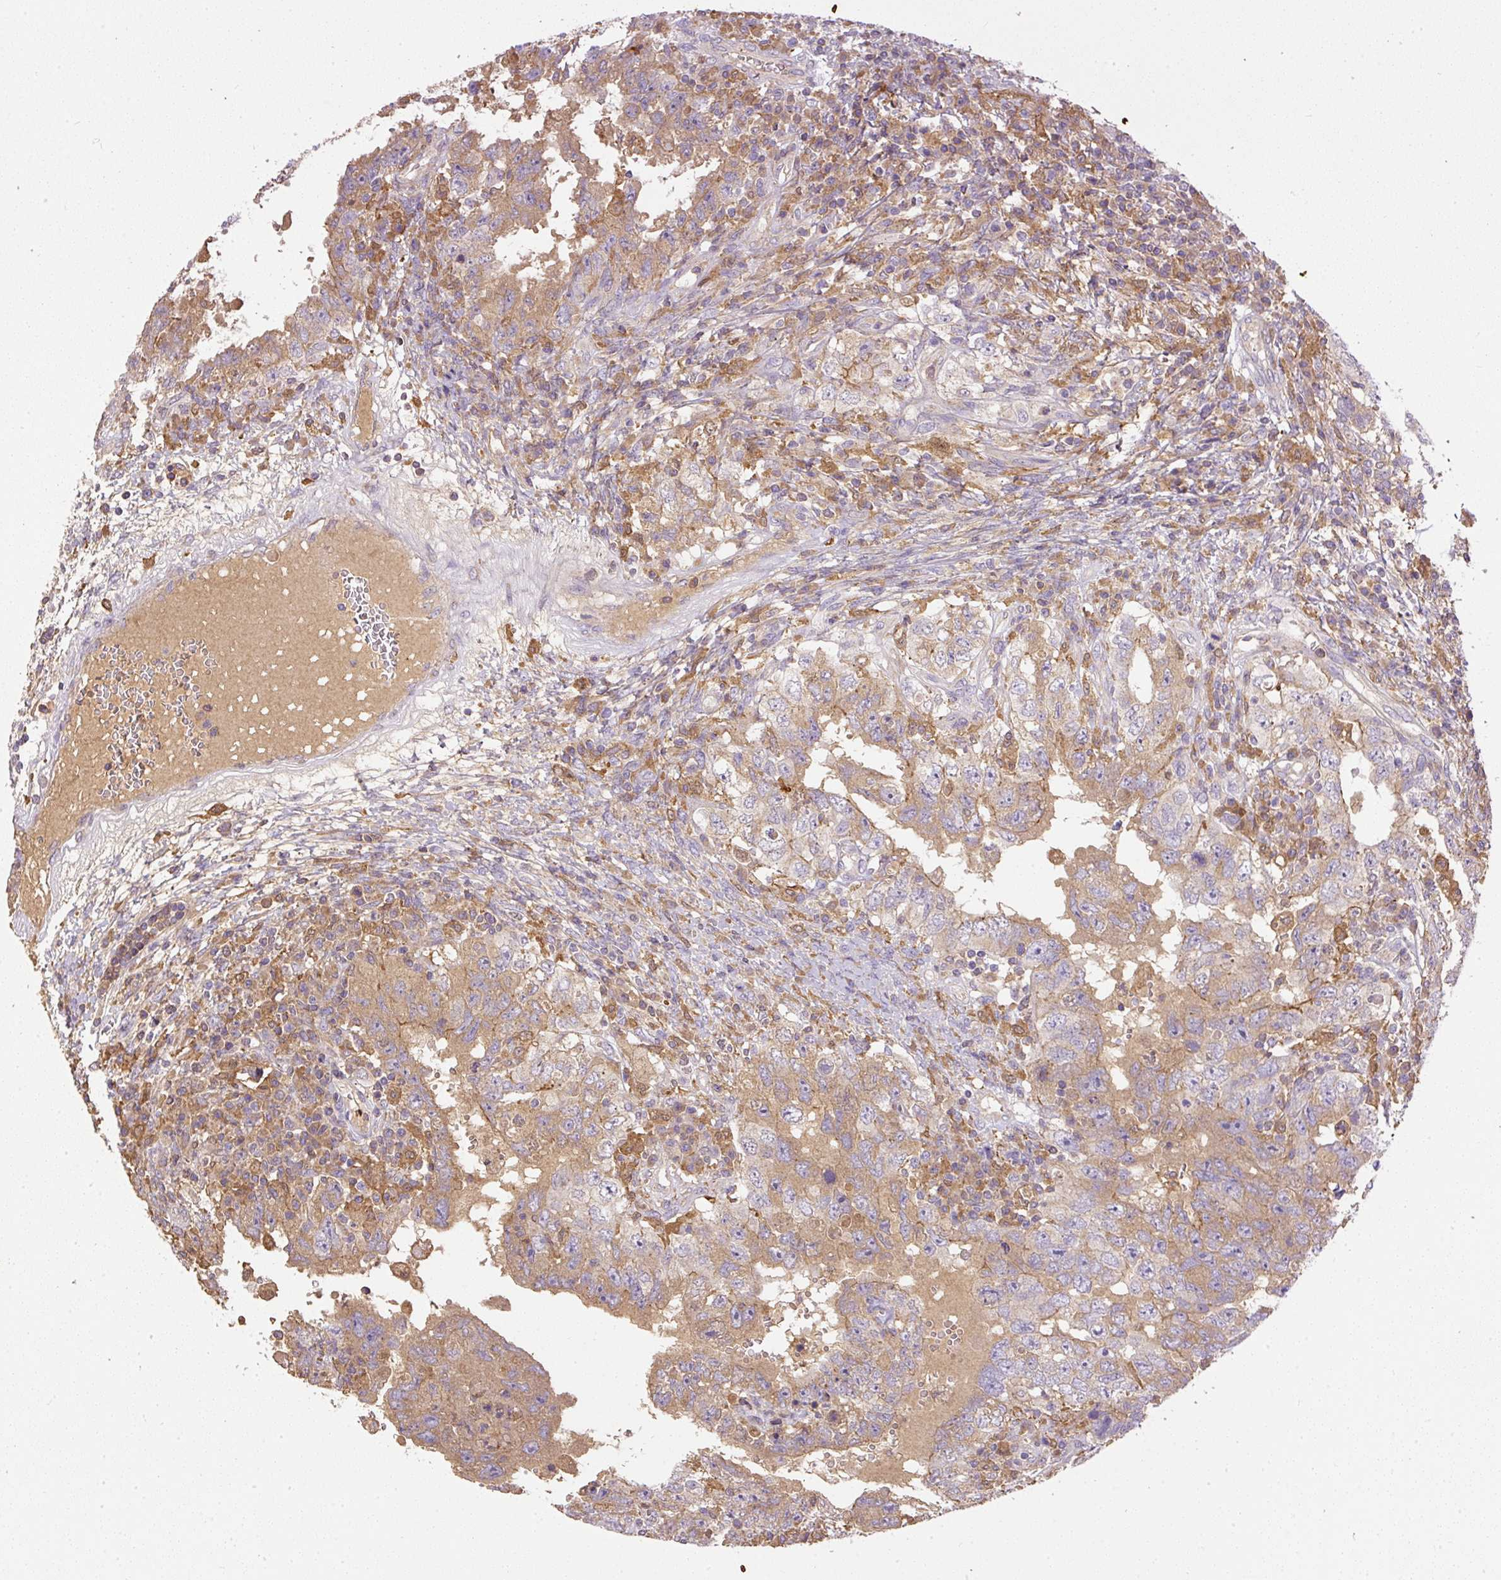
{"staining": {"intensity": "moderate", "quantity": "<25%", "location": "cytoplasmic/membranous"}, "tissue": "testis cancer", "cell_type": "Tumor cells", "image_type": "cancer", "snomed": [{"axis": "morphology", "description": "Carcinoma, Embryonal, NOS"}, {"axis": "topography", "description": "Testis"}], "caption": "Immunohistochemistry (DAB (3,3'-diaminobenzidine)) staining of human testis cancer reveals moderate cytoplasmic/membranous protein expression in about <25% of tumor cells.", "gene": "DAPK1", "patient": {"sex": "male", "age": 26}}